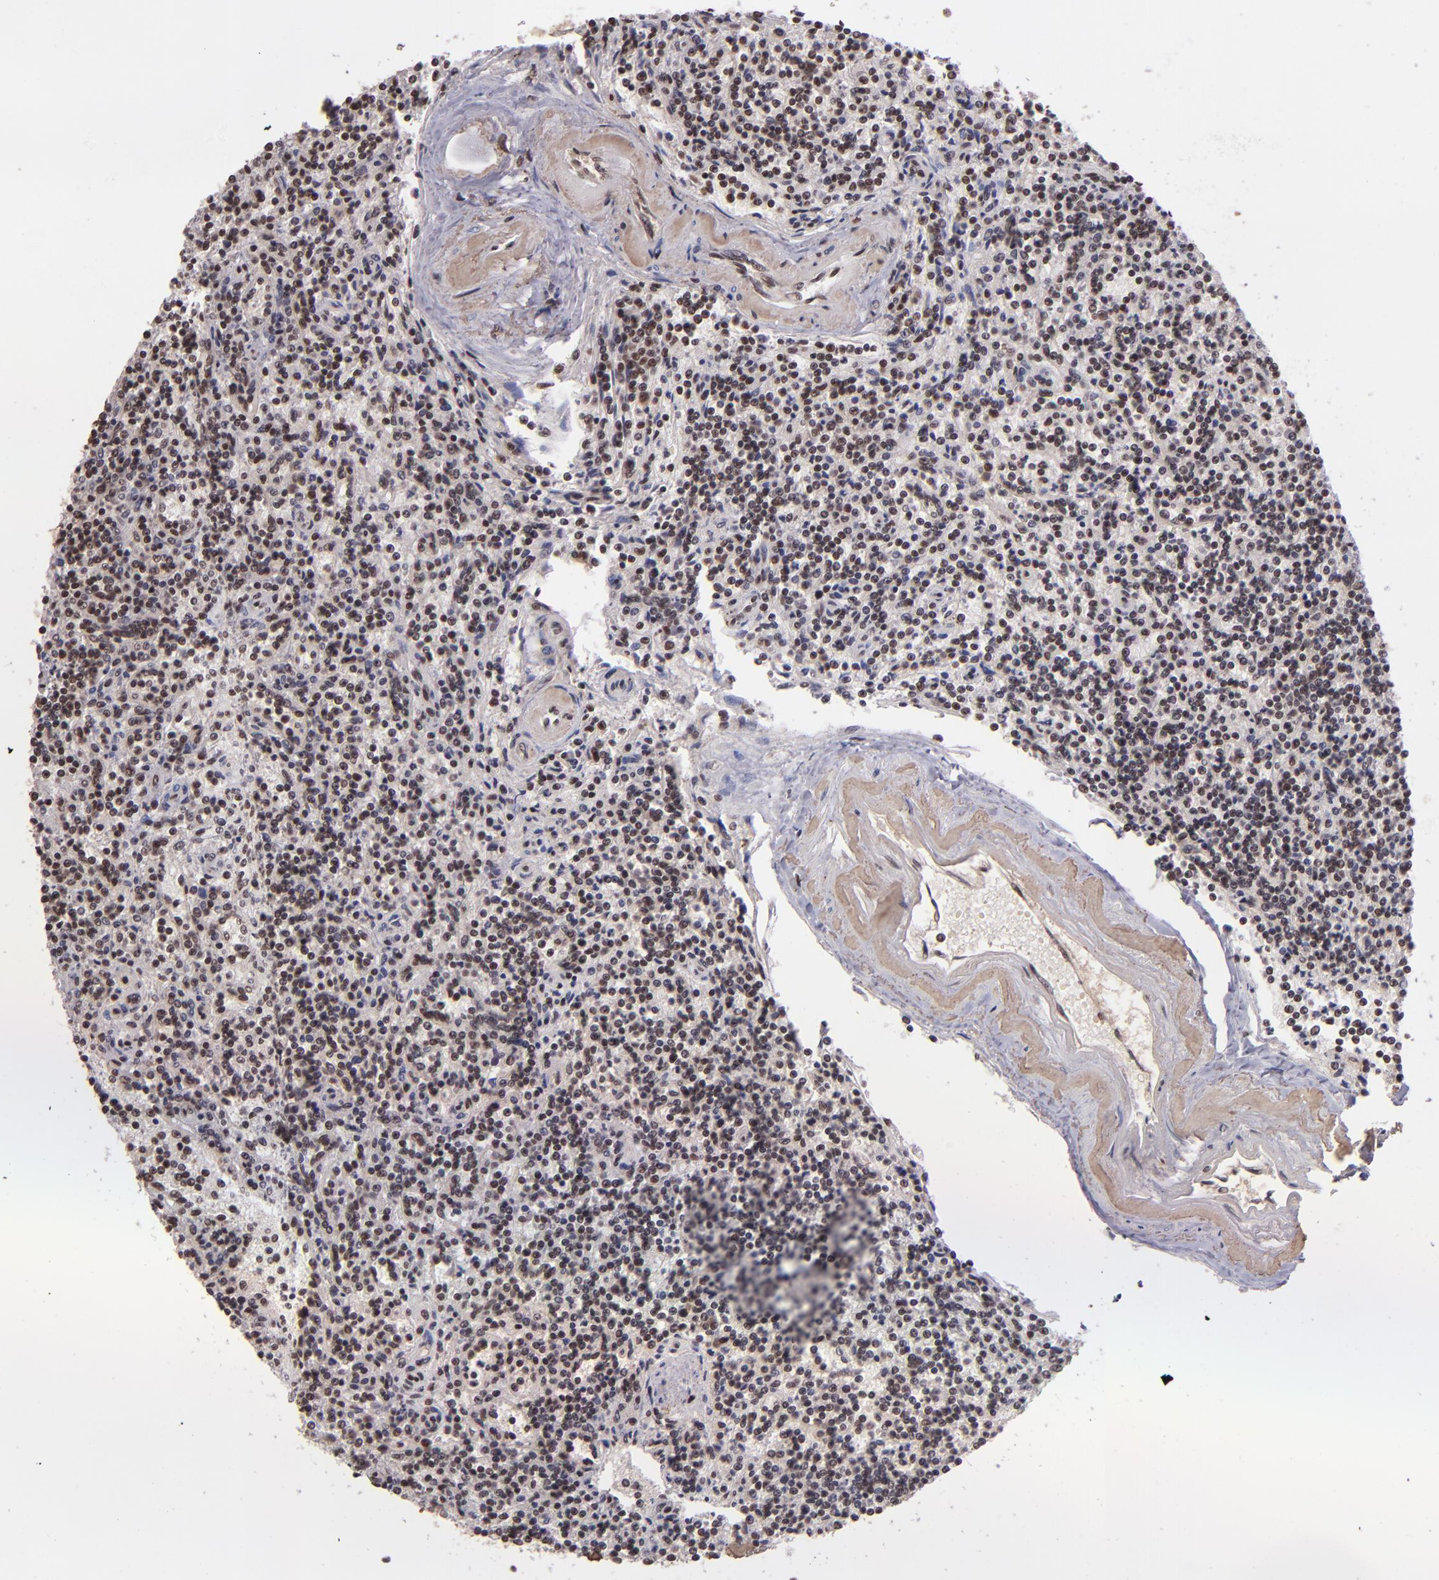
{"staining": {"intensity": "moderate", "quantity": ">75%", "location": "nuclear"}, "tissue": "lymphoma", "cell_type": "Tumor cells", "image_type": "cancer", "snomed": [{"axis": "morphology", "description": "Malignant lymphoma, non-Hodgkin's type, Low grade"}, {"axis": "topography", "description": "Spleen"}], "caption": "About >75% of tumor cells in lymphoma demonstrate moderate nuclear protein expression as visualized by brown immunohistochemical staining.", "gene": "PQBP1", "patient": {"sex": "male", "age": 73}}